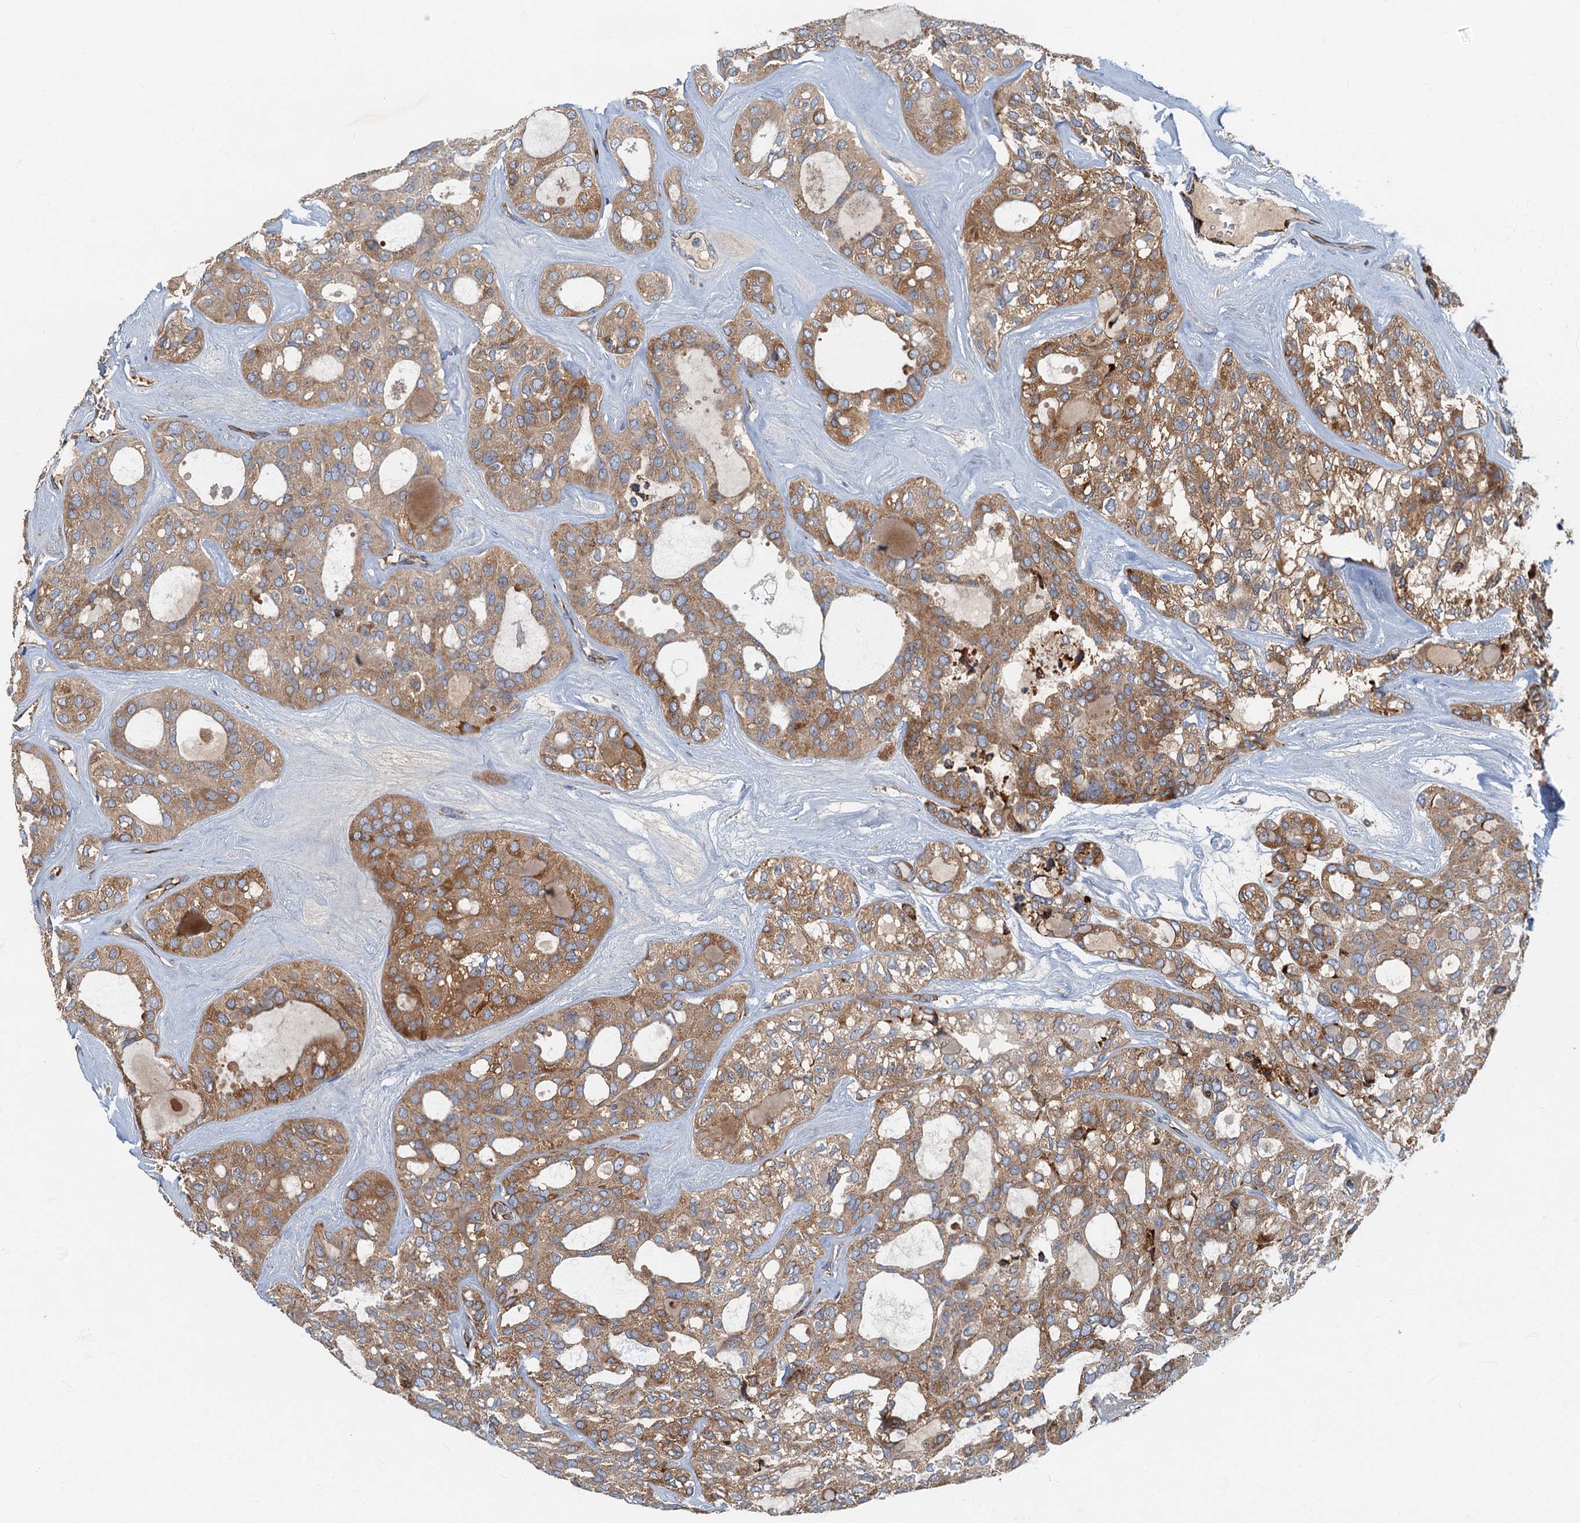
{"staining": {"intensity": "moderate", "quantity": ">75%", "location": "cytoplasmic/membranous"}, "tissue": "thyroid cancer", "cell_type": "Tumor cells", "image_type": "cancer", "snomed": [{"axis": "morphology", "description": "Follicular adenoma carcinoma, NOS"}, {"axis": "topography", "description": "Thyroid gland"}], "caption": "The photomicrograph exhibits a brown stain indicating the presence of a protein in the cytoplasmic/membranous of tumor cells in thyroid cancer. (Stains: DAB in brown, nuclei in blue, Microscopy: brightfield microscopy at high magnification).", "gene": "SPDYC", "patient": {"sex": "male", "age": 75}}